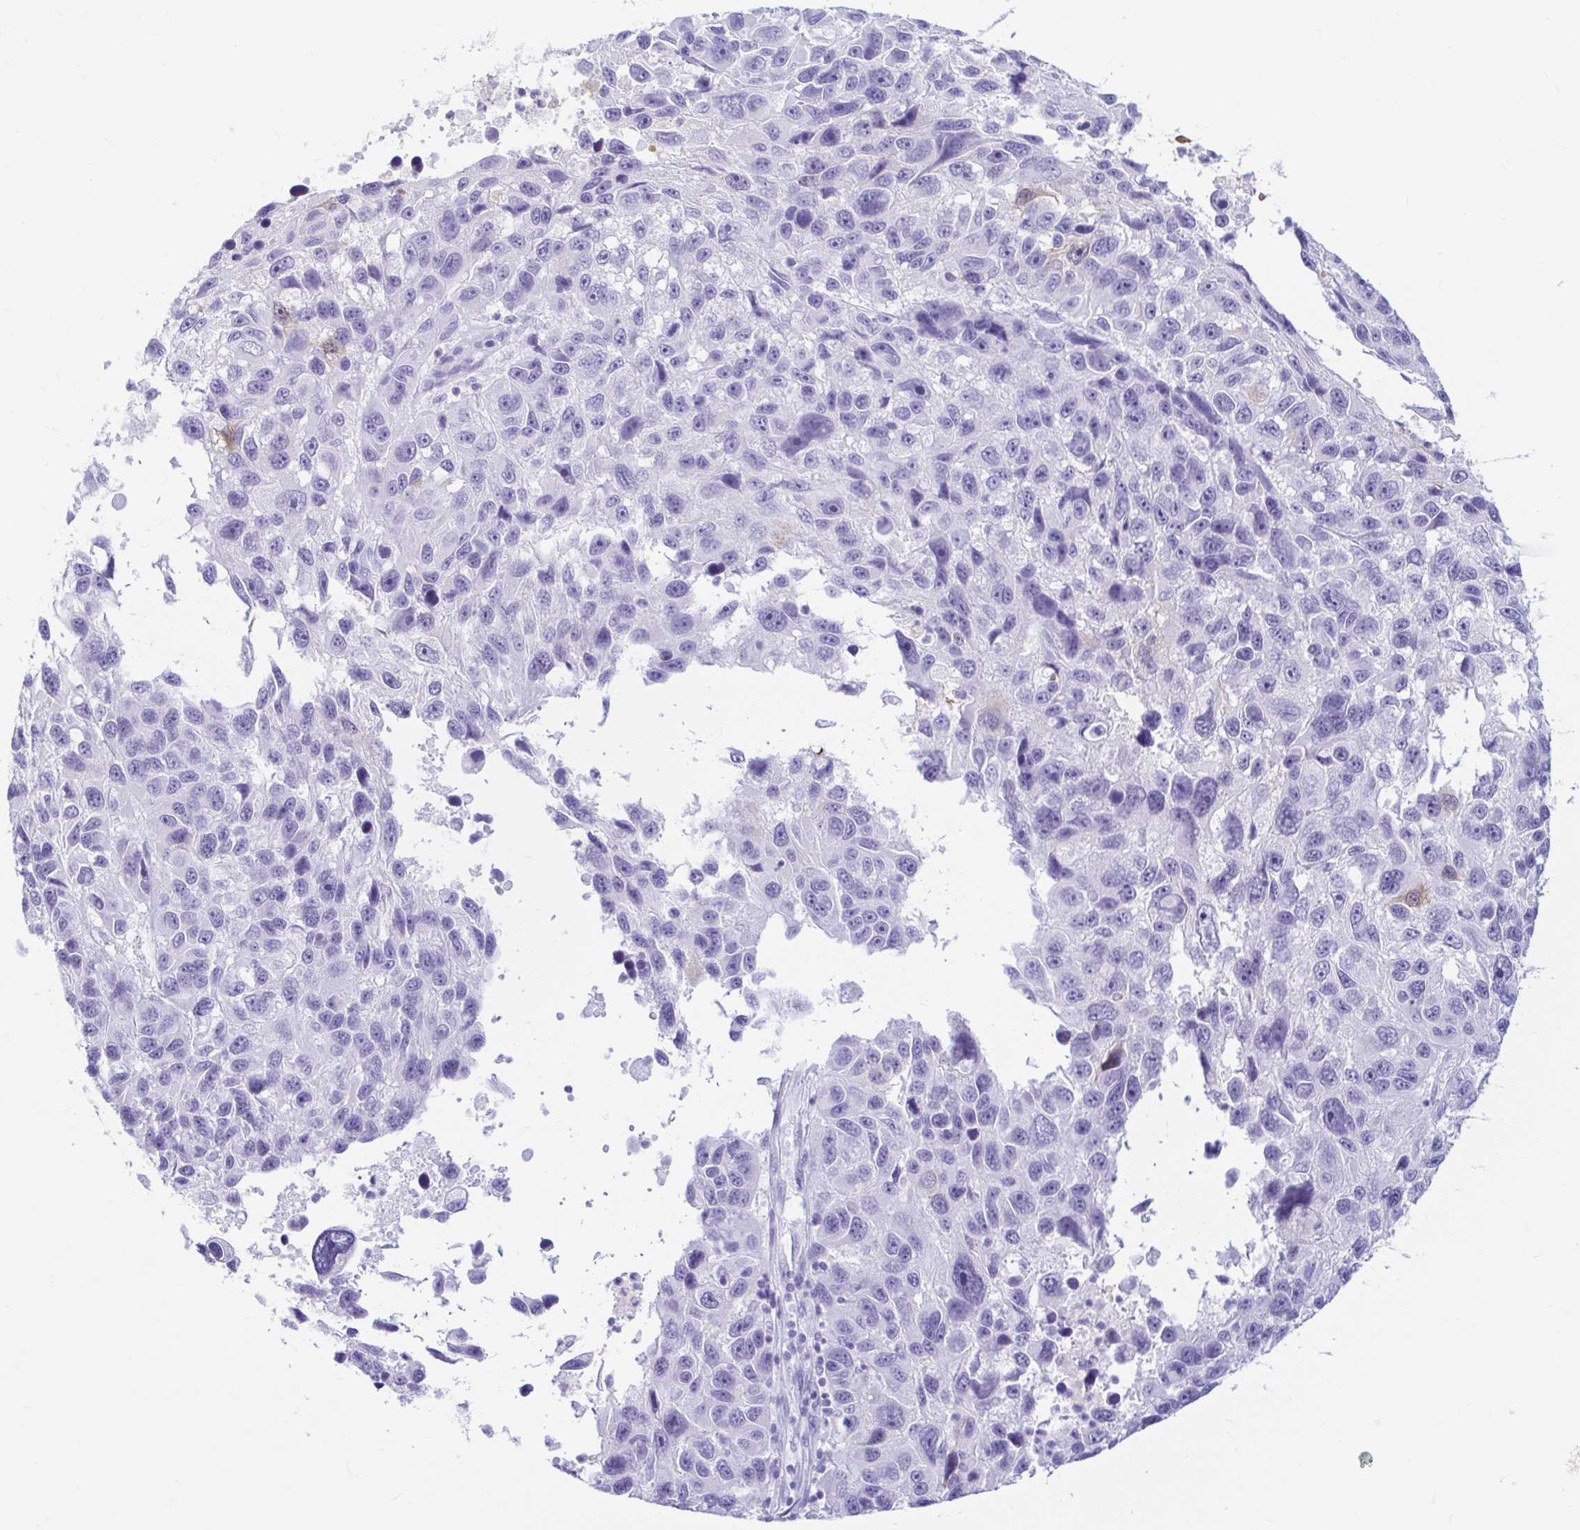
{"staining": {"intensity": "negative", "quantity": "none", "location": "none"}, "tissue": "melanoma", "cell_type": "Tumor cells", "image_type": "cancer", "snomed": [{"axis": "morphology", "description": "Malignant melanoma, NOS"}, {"axis": "topography", "description": "Skin"}], "caption": "High magnification brightfield microscopy of malignant melanoma stained with DAB (brown) and counterstained with hematoxylin (blue): tumor cells show no significant positivity. (DAB (3,3'-diaminobenzidine) IHC visualized using brightfield microscopy, high magnification).", "gene": "ERICH6", "patient": {"sex": "male", "age": 53}}